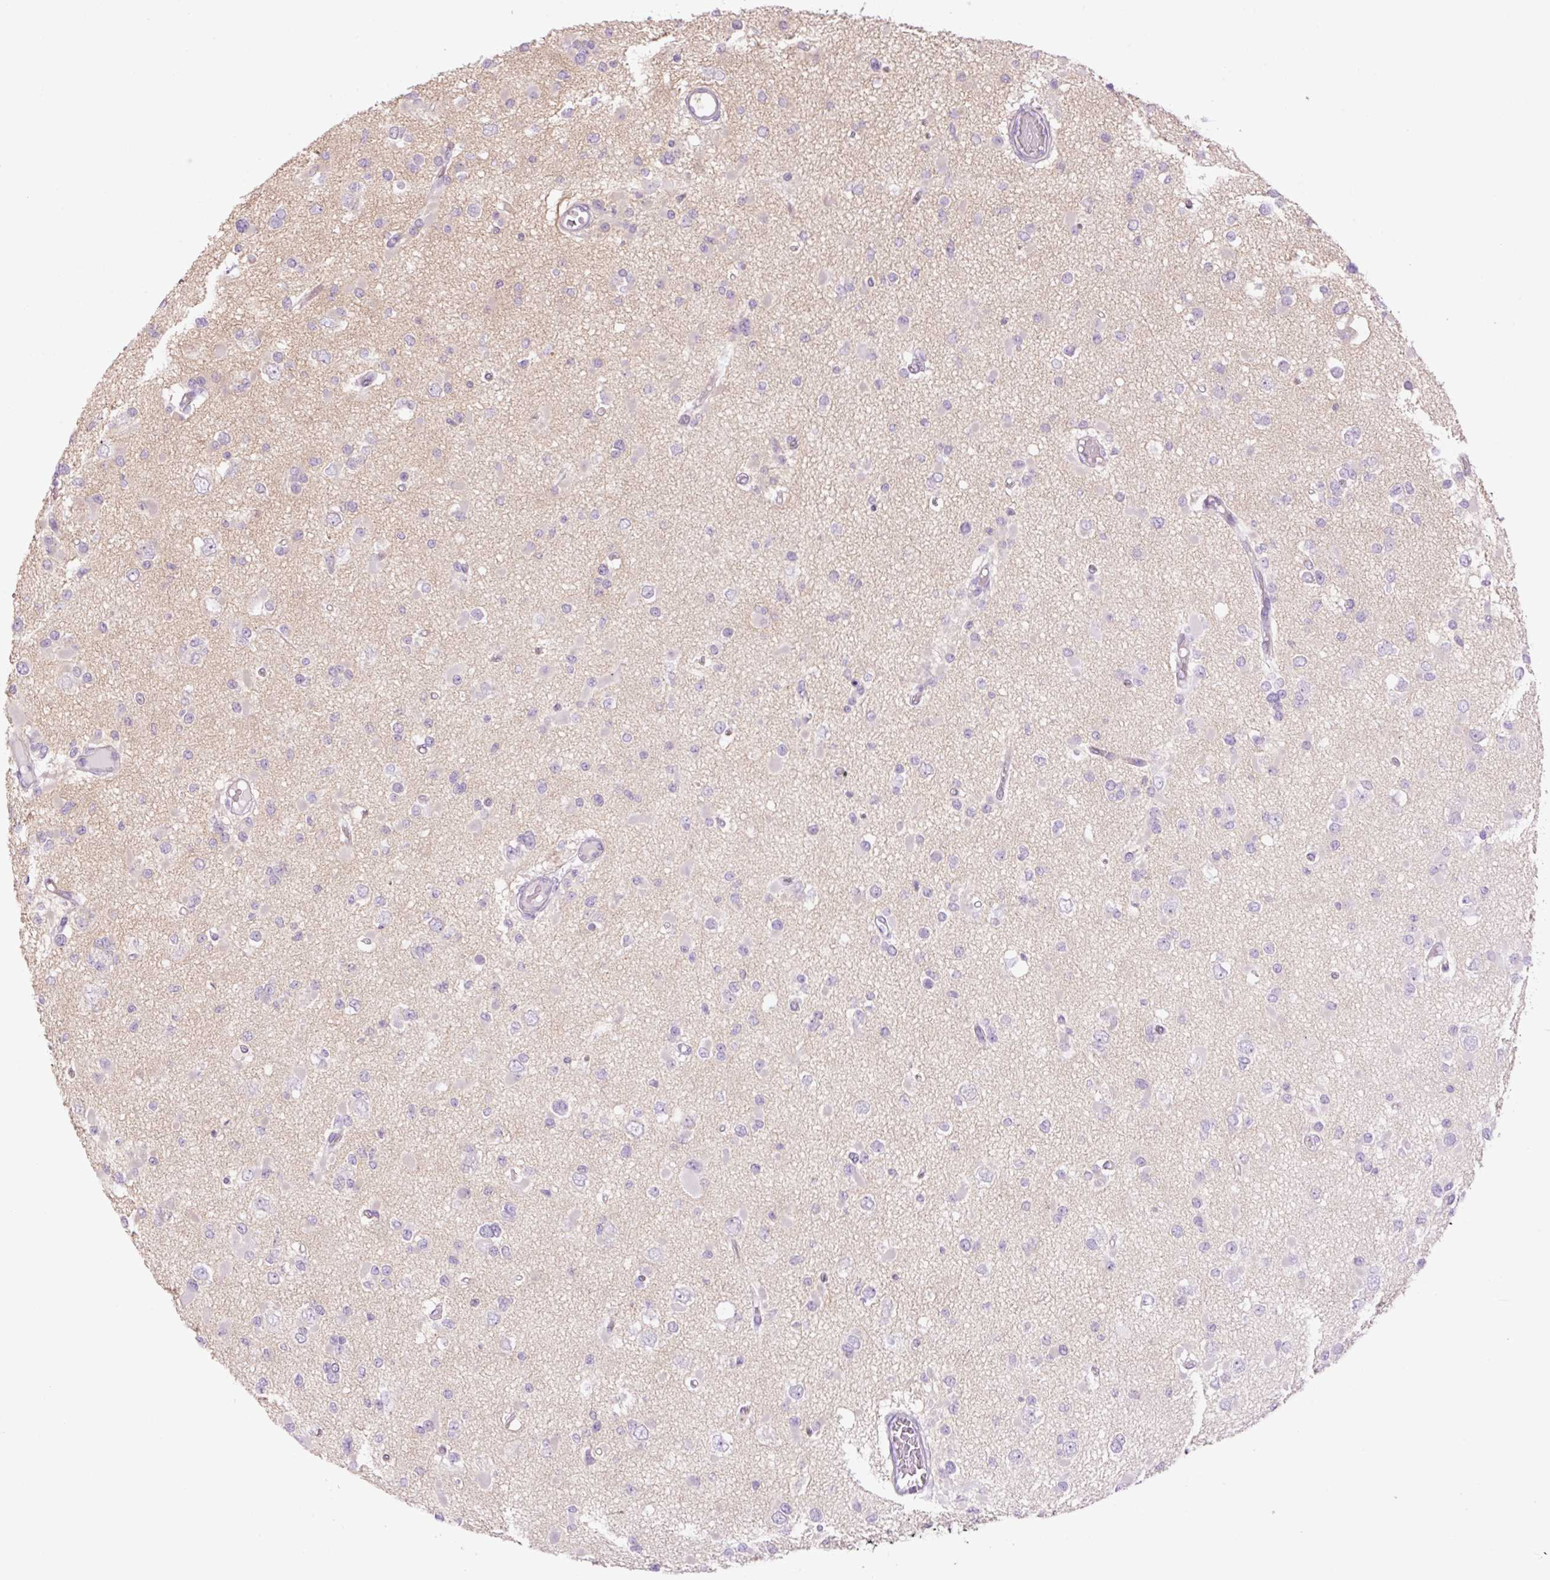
{"staining": {"intensity": "negative", "quantity": "none", "location": "none"}, "tissue": "glioma", "cell_type": "Tumor cells", "image_type": "cancer", "snomed": [{"axis": "morphology", "description": "Glioma, malignant, Low grade"}, {"axis": "topography", "description": "Brain"}], "caption": "Immunohistochemical staining of human glioma exhibits no significant staining in tumor cells.", "gene": "GRID2", "patient": {"sex": "female", "age": 22}}